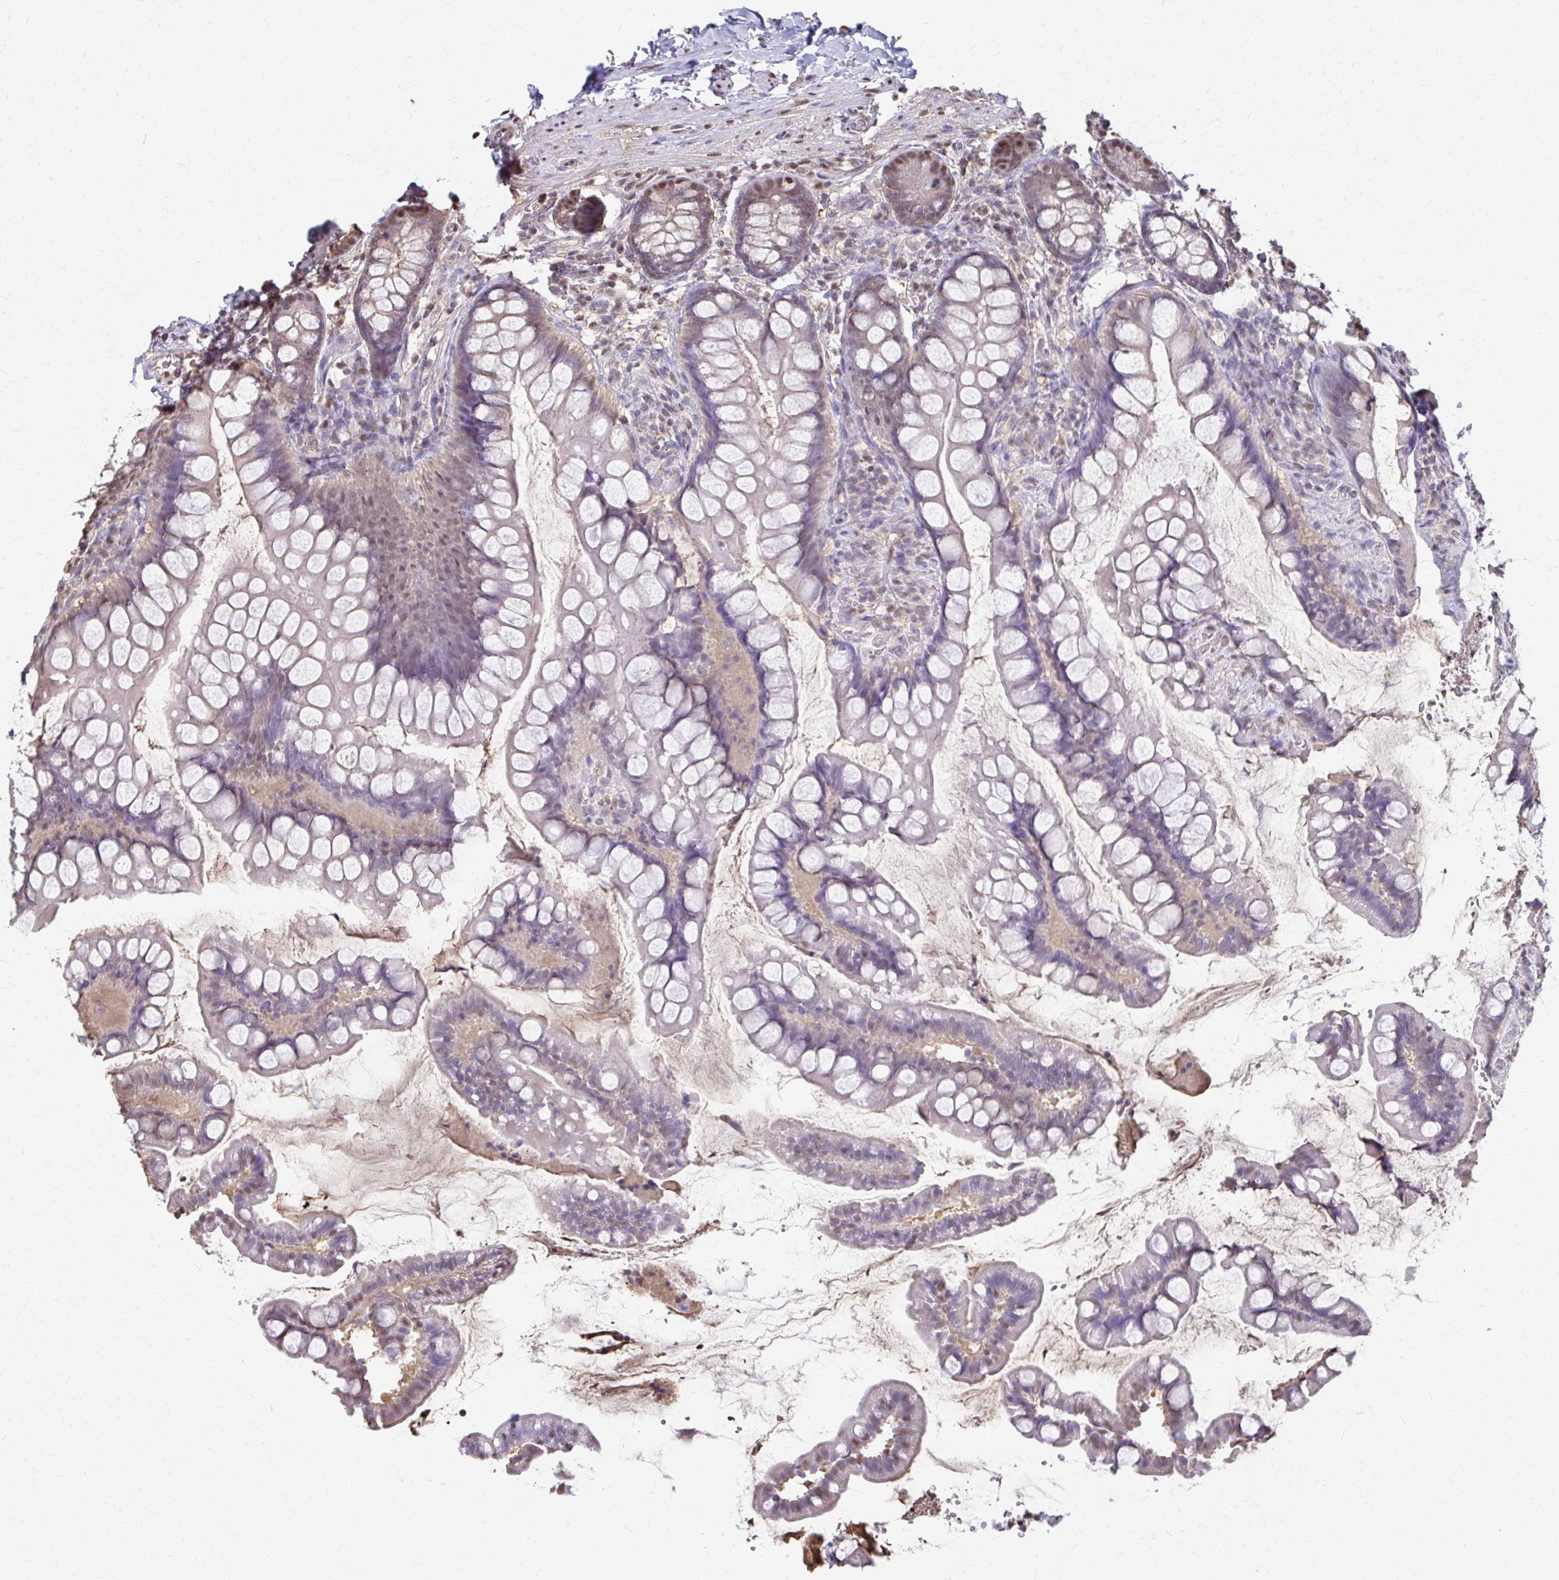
{"staining": {"intensity": "moderate", "quantity": "<25%", "location": "nuclear"}, "tissue": "small intestine", "cell_type": "Glandular cells", "image_type": "normal", "snomed": [{"axis": "morphology", "description": "Normal tissue, NOS"}, {"axis": "topography", "description": "Small intestine"}], "caption": "Brown immunohistochemical staining in normal small intestine reveals moderate nuclear staining in approximately <25% of glandular cells.", "gene": "ING4", "patient": {"sex": "male", "age": 70}}